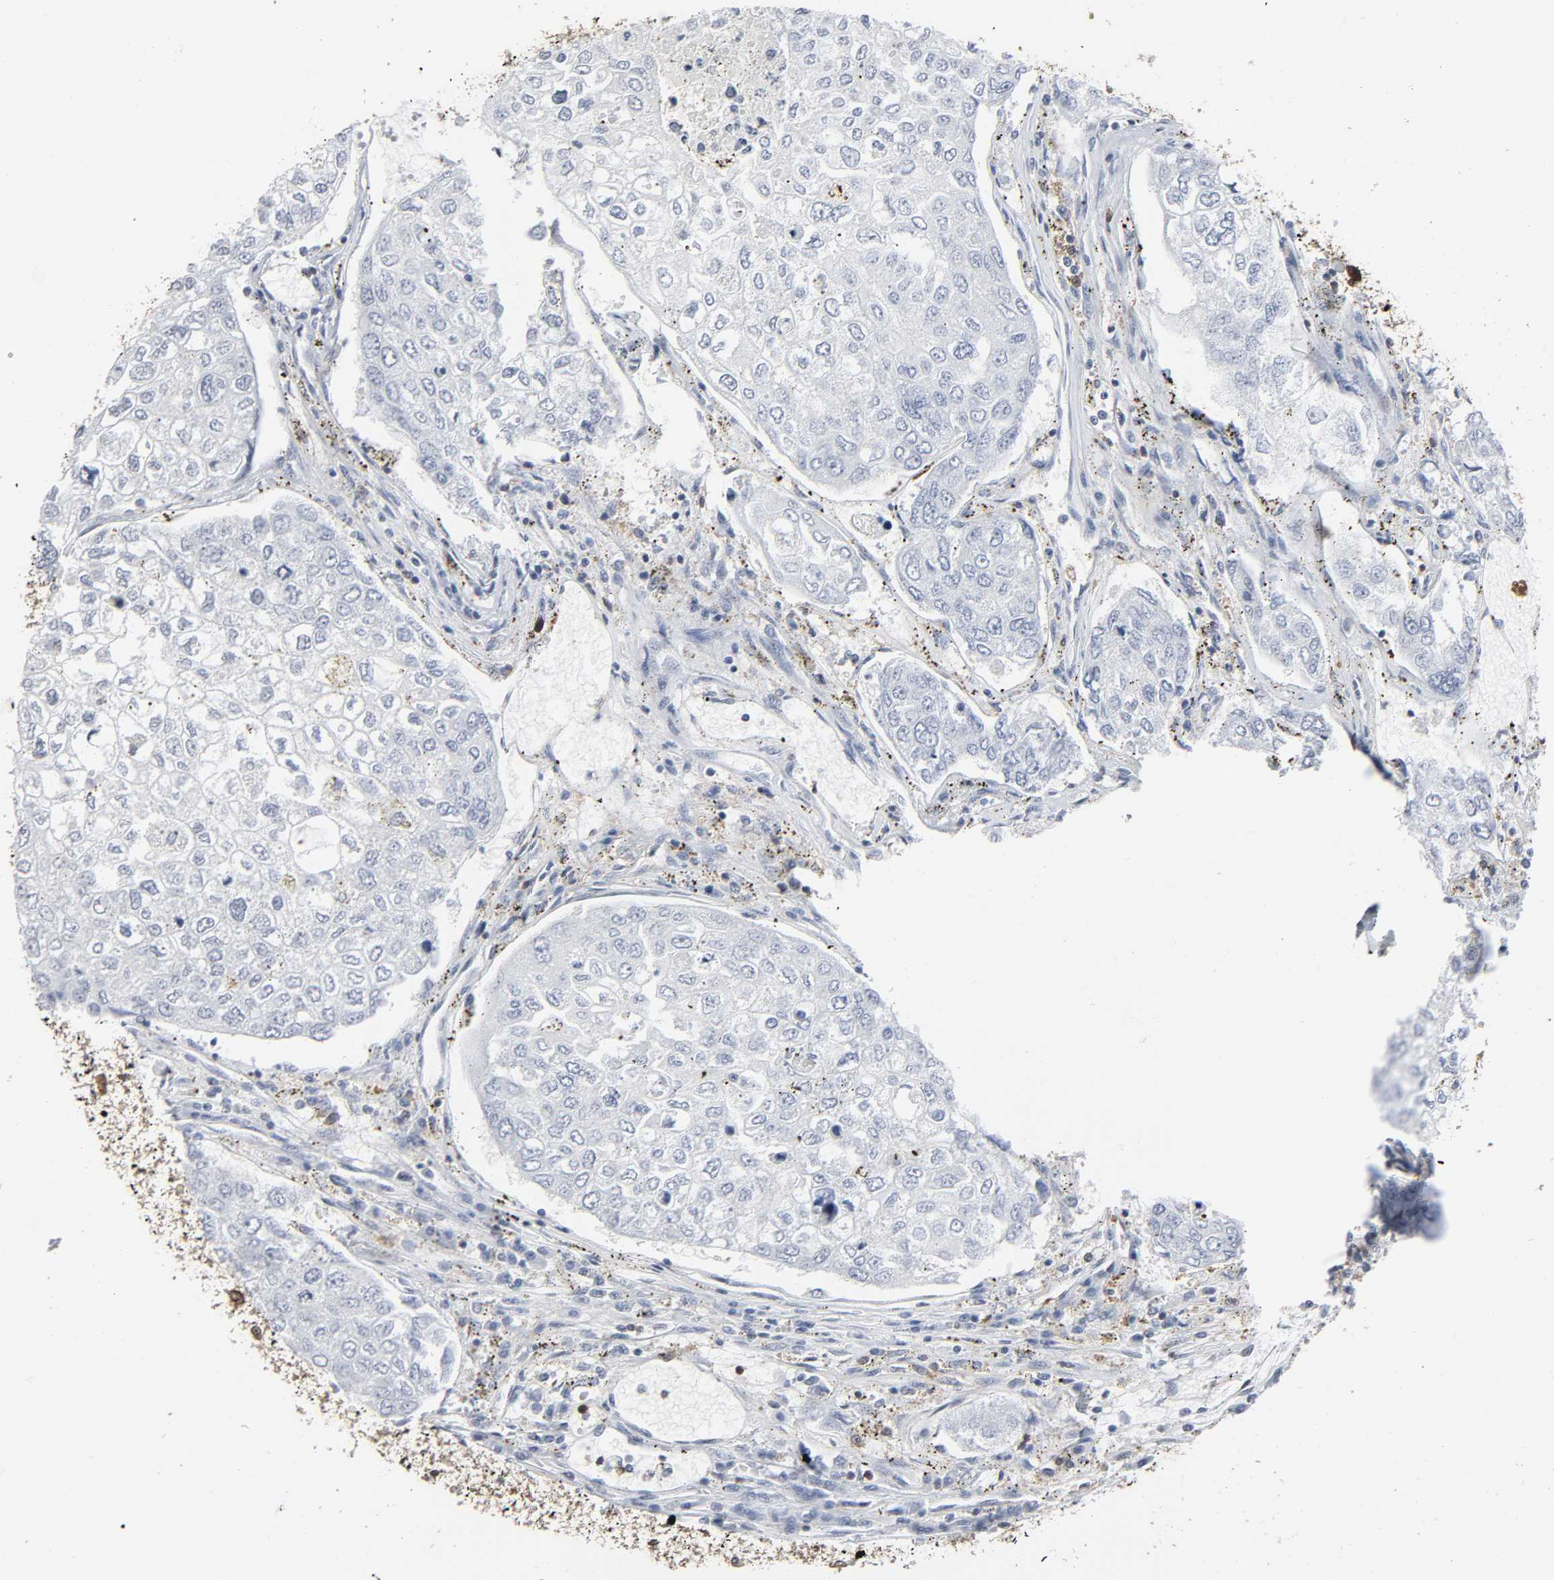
{"staining": {"intensity": "negative", "quantity": "none", "location": "none"}, "tissue": "urothelial cancer", "cell_type": "Tumor cells", "image_type": "cancer", "snomed": [{"axis": "morphology", "description": "Urothelial carcinoma, High grade"}, {"axis": "topography", "description": "Lymph node"}, {"axis": "topography", "description": "Urinary bladder"}], "caption": "IHC micrograph of high-grade urothelial carcinoma stained for a protein (brown), which displays no expression in tumor cells.", "gene": "GSK3A", "patient": {"sex": "male", "age": 51}}